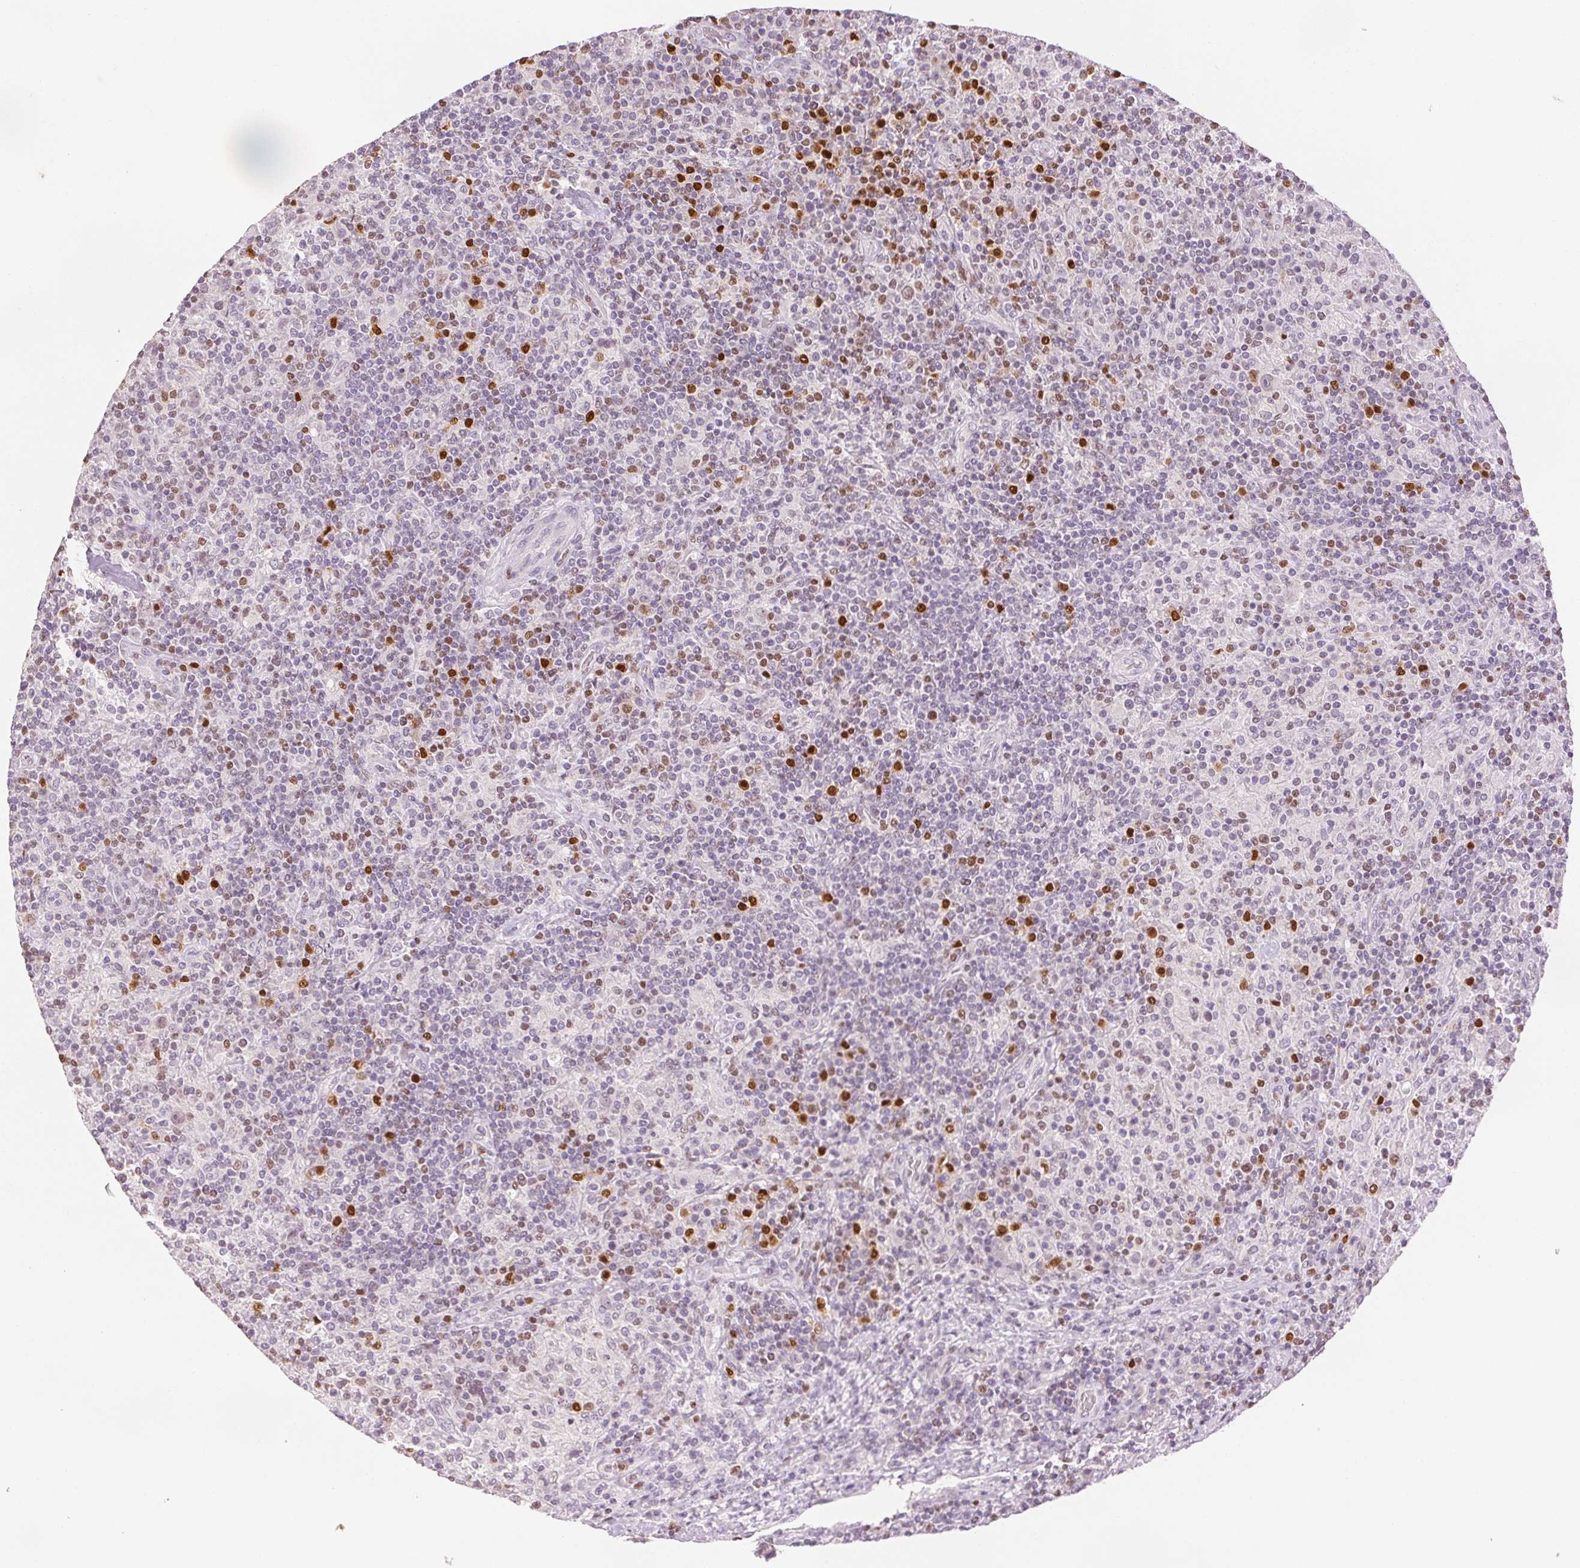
{"staining": {"intensity": "negative", "quantity": "none", "location": "none"}, "tissue": "lymphoma", "cell_type": "Tumor cells", "image_type": "cancer", "snomed": [{"axis": "morphology", "description": "Hodgkin's disease, NOS"}, {"axis": "topography", "description": "Lymph node"}], "caption": "This is a image of IHC staining of lymphoma, which shows no expression in tumor cells.", "gene": "RUNX2", "patient": {"sex": "male", "age": 70}}